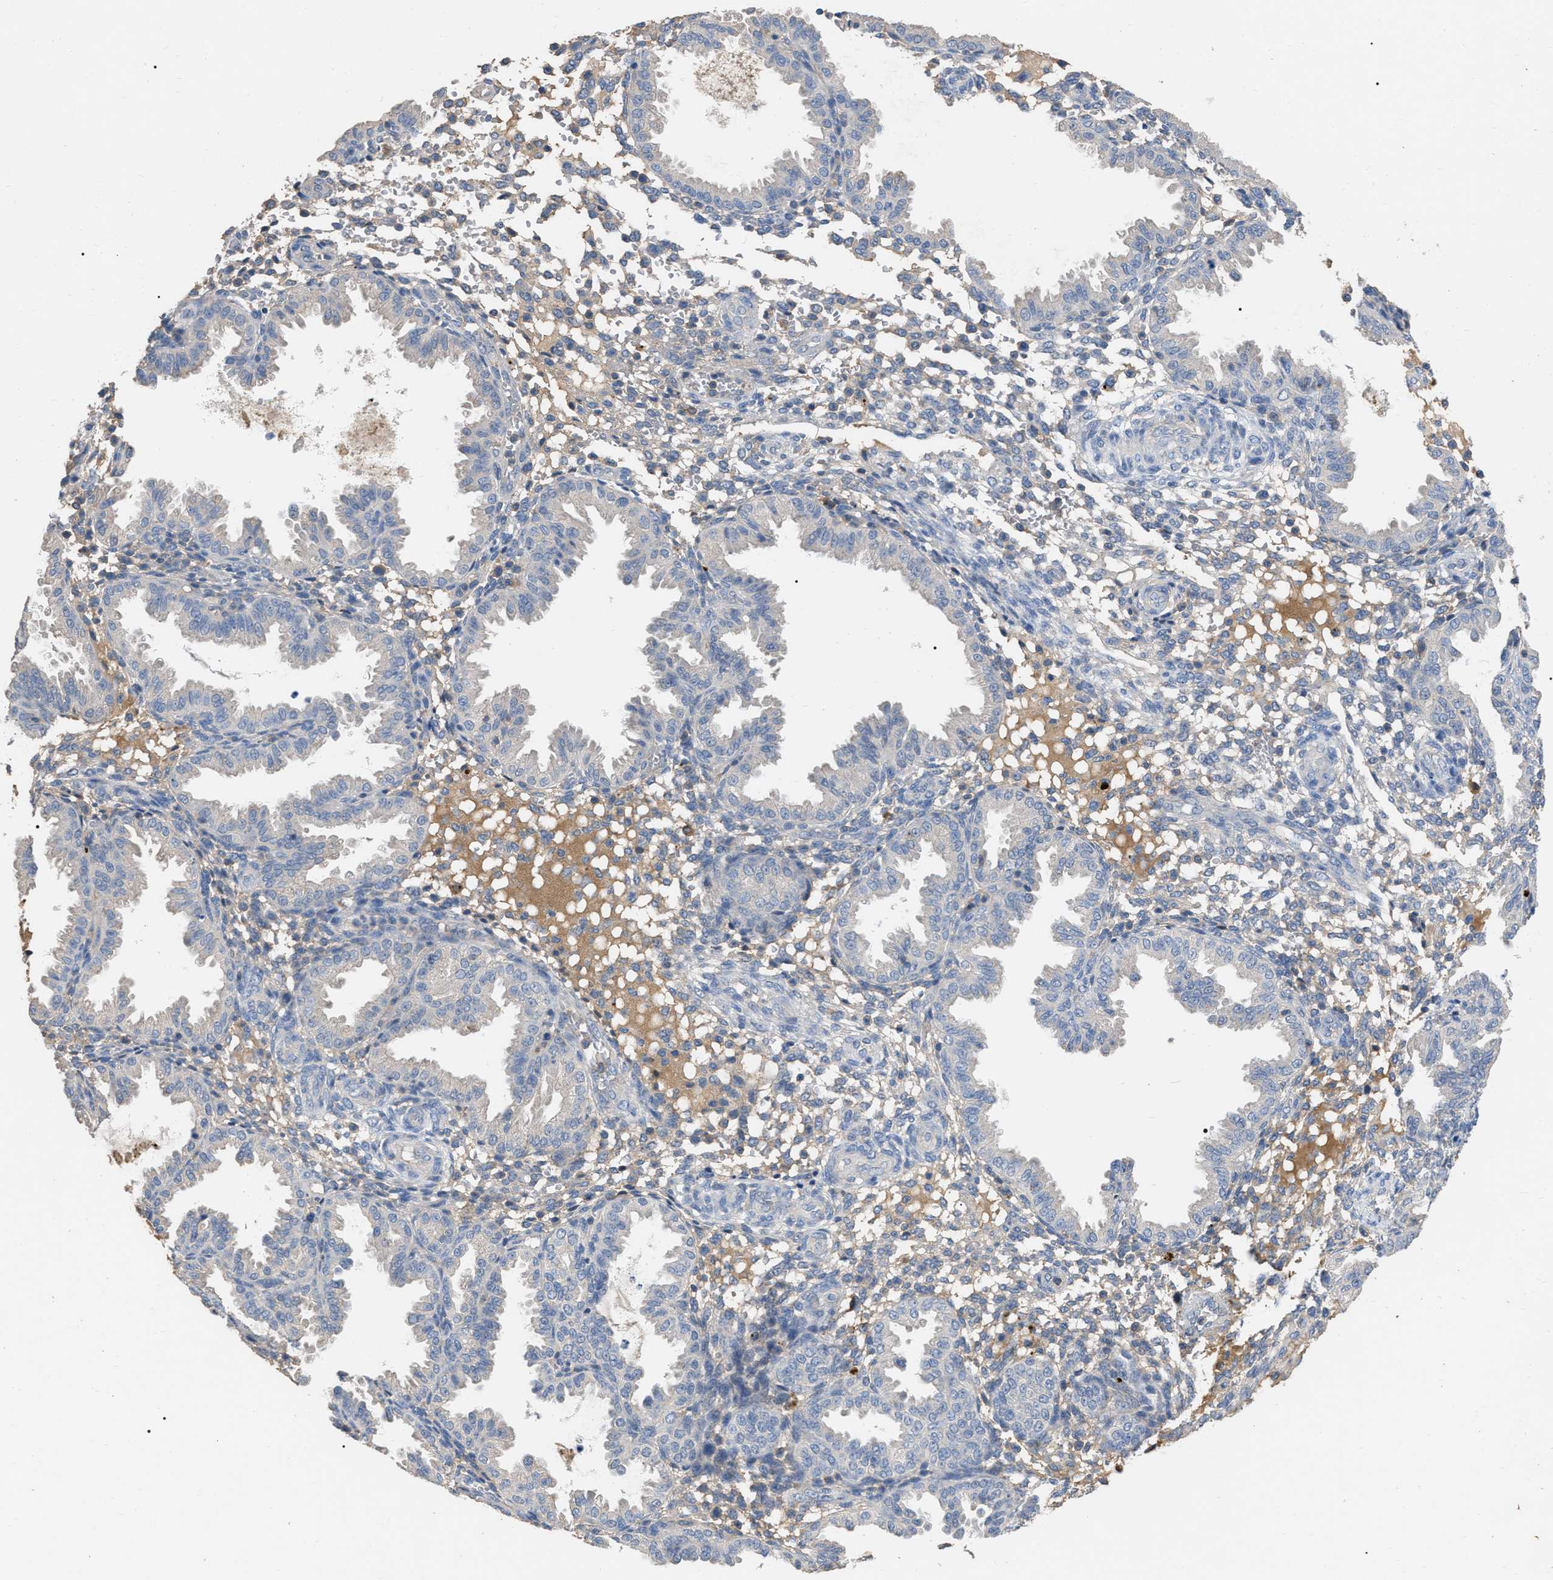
{"staining": {"intensity": "negative", "quantity": "none", "location": "none"}, "tissue": "endometrium", "cell_type": "Cells in endometrial stroma", "image_type": "normal", "snomed": [{"axis": "morphology", "description": "Normal tissue, NOS"}, {"axis": "topography", "description": "Endometrium"}], "caption": "Image shows no protein staining in cells in endometrial stroma of normal endometrium.", "gene": "GPR179", "patient": {"sex": "female", "age": 33}}